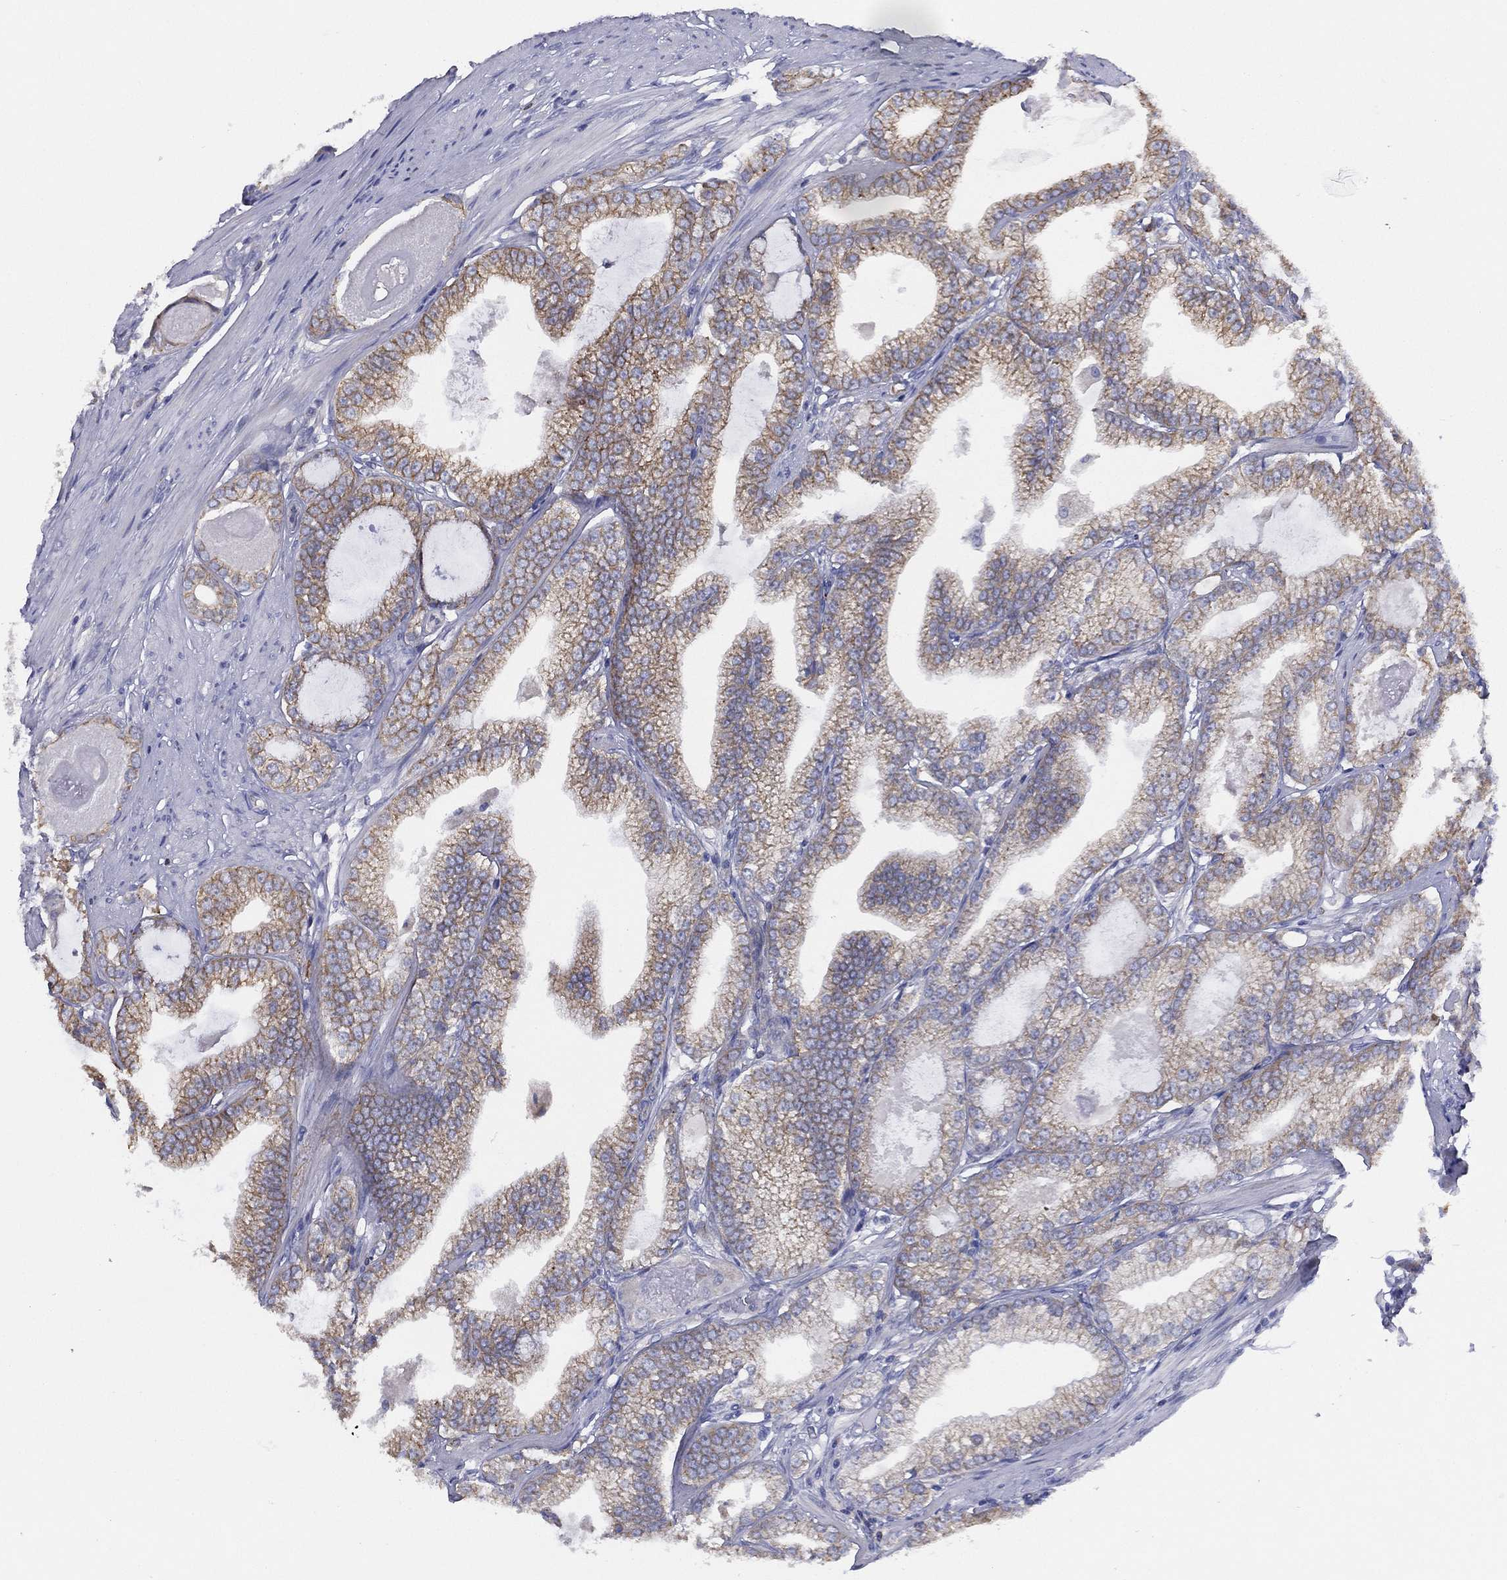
{"staining": {"intensity": "weak", "quantity": ">75%", "location": "cytoplasmic/membranous"}, "tissue": "prostate cancer", "cell_type": "Tumor cells", "image_type": "cancer", "snomed": [{"axis": "morphology", "description": "Adenocarcinoma, High grade"}, {"axis": "topography", "description": "Prostate and seminal vesicle, NOS"}], "caption": "IHC image of prostate high-grade adenocarcinoma stained for a protein (brown), which reveals low levels of weak cytoplasmic/membranous positivity in approximately >75% of tumor cells.", "gene": "ZNF223", "patient": {"sex": "male", "age": 62}}